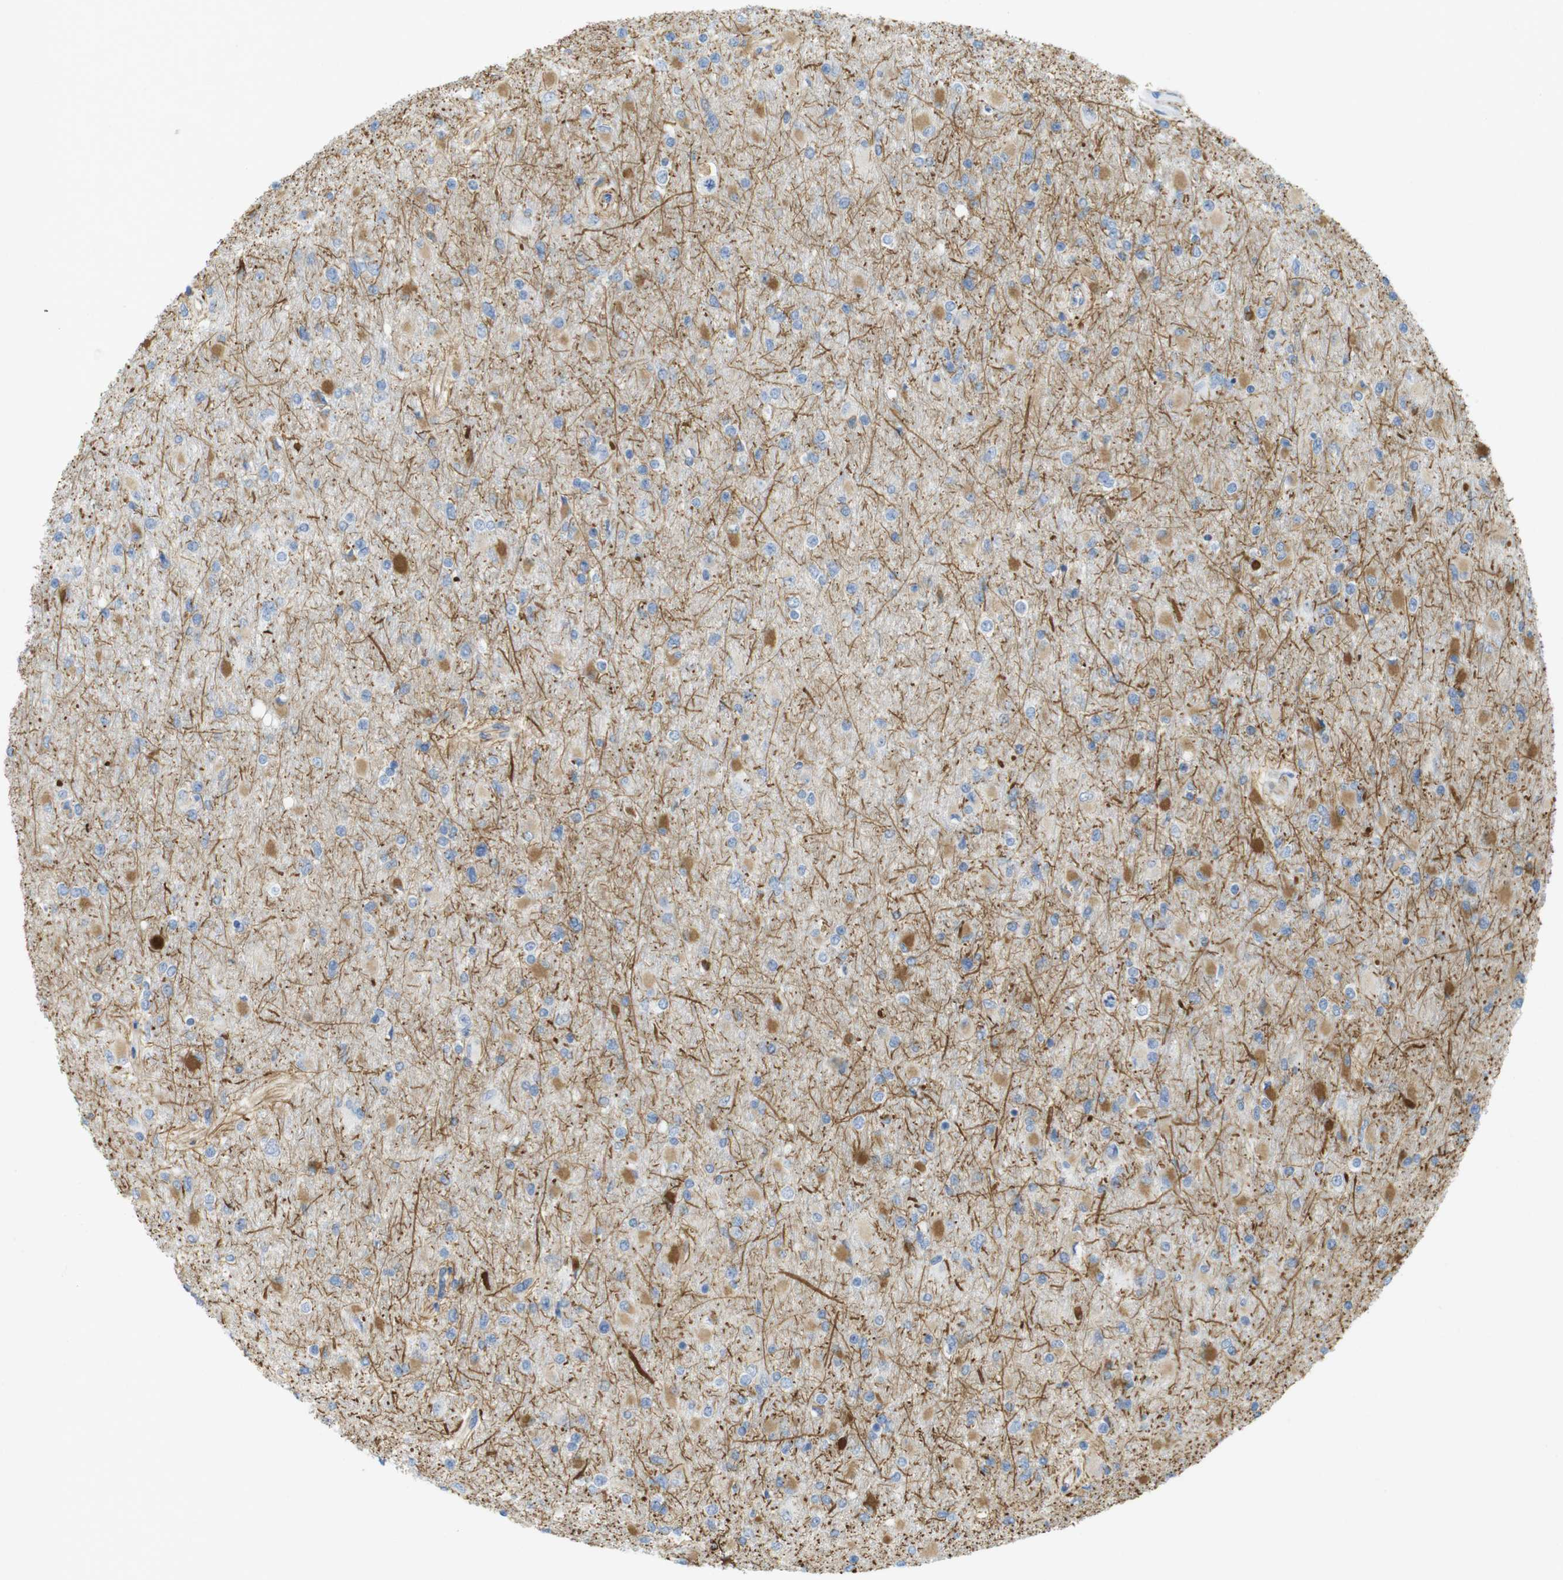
{"staining": {"intensity": "negative", "quantity": "none", "location": "none"}, "tissue": "glioma", "cell_type": "Tumor cells", "image_type": "cancer", "snomed": [{"axis": "morphology", "description": "Glioma, malignant, High grade"}, {"axis": "topography", "description": "Cerebral cortex"}], "caption": "This image is of glioma stained with immunohistochemistry to label a protein in brown with the nuclei are counter-stained blue. There is no expression in tumor cells. Nuclei are stained in blue.", "gene": "MS4A10", "patient": {"sex": "female", "age": 36}}